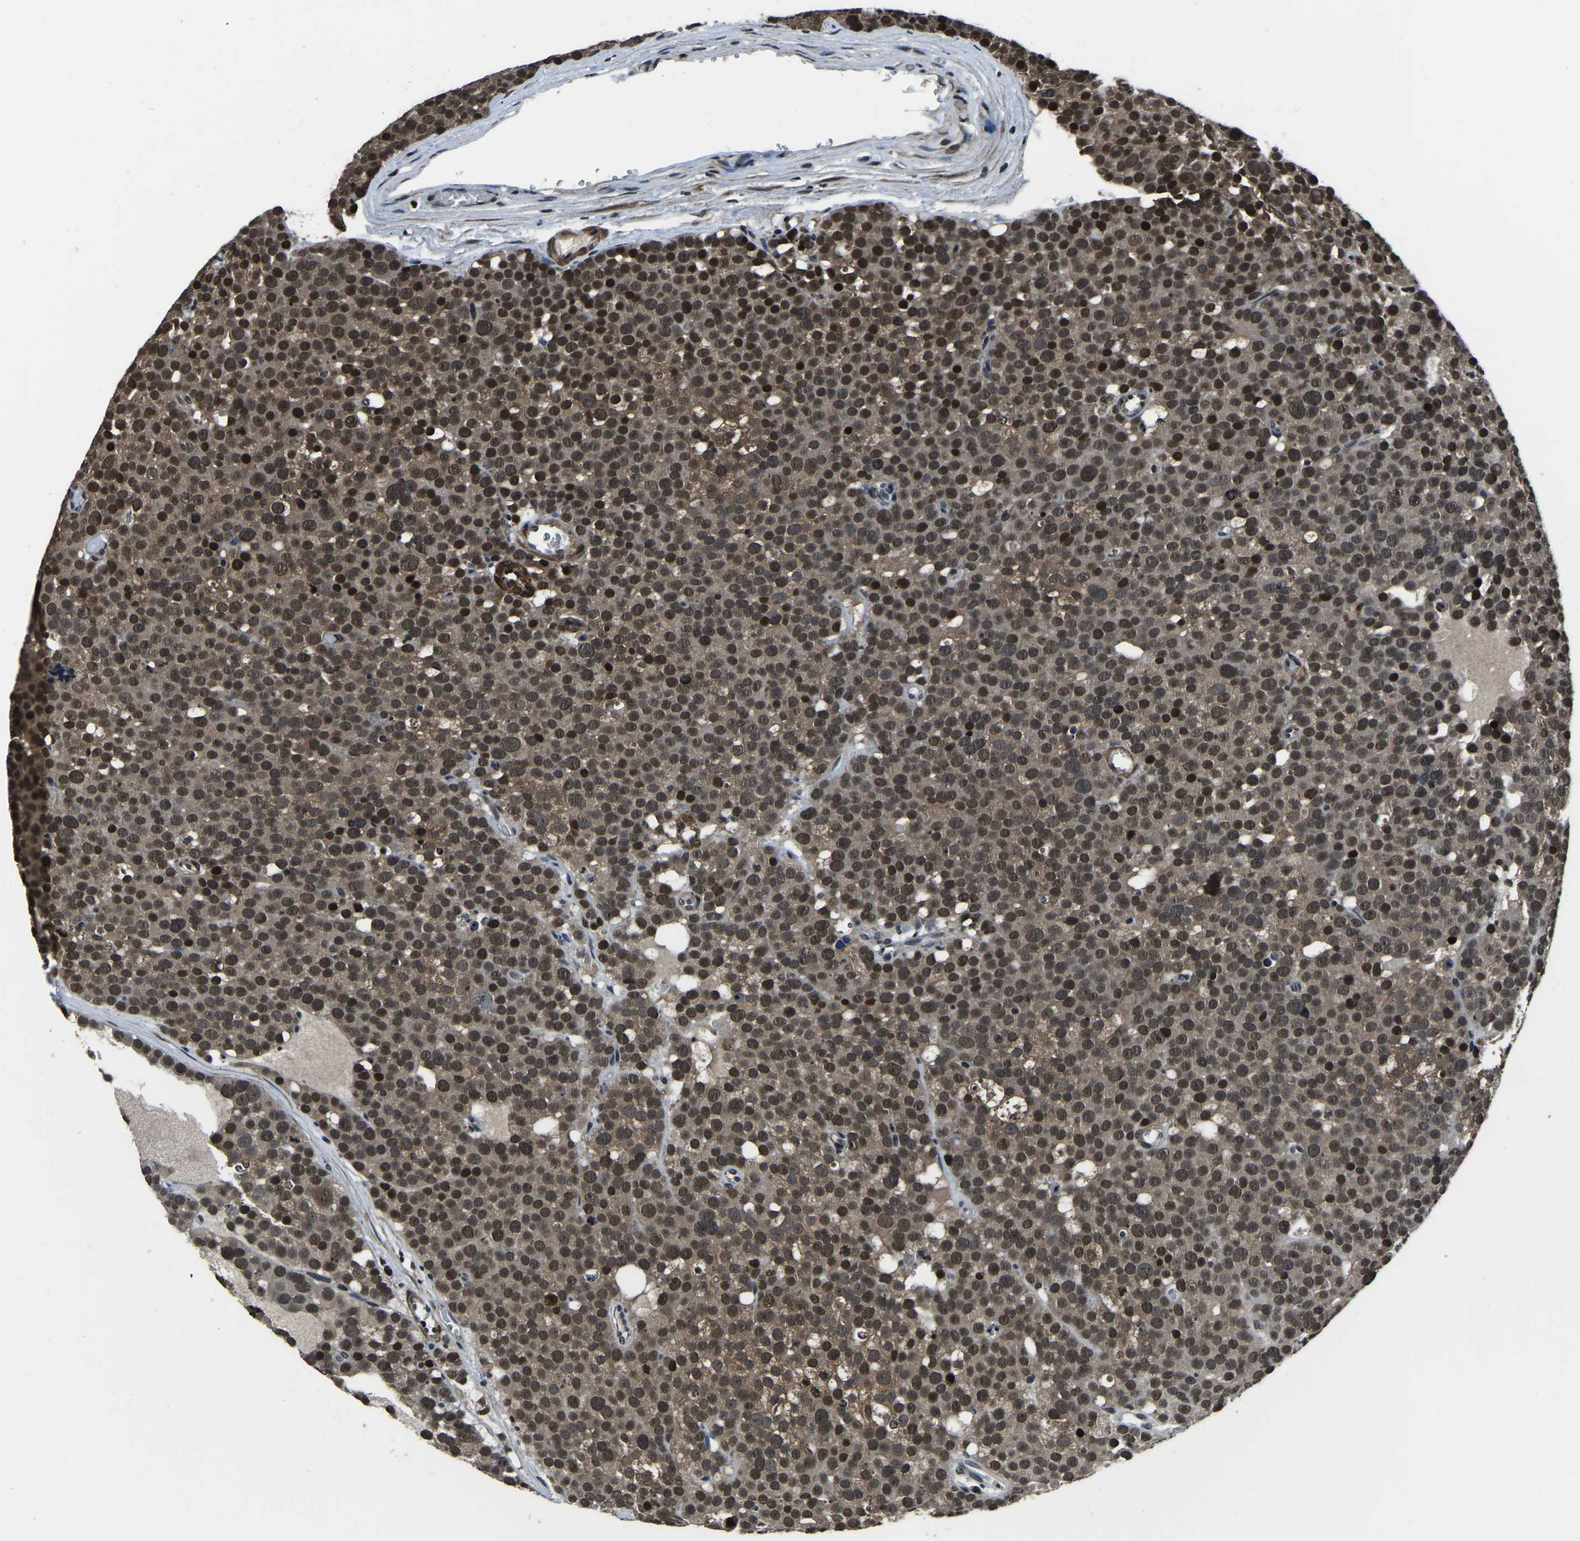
{"staining": {"intensity": "strong", "quantity": ">75%", "location": "cytoplasmic/membranous,nuclear"}, "tissue": "testis cancer", "cell_type": "Tumor cells", "image_type": "cancer", "snomed": [{"axis": "morphology", "description": "Seminoma, NOS"}, {"axis": "topography", "description": "Testis"}], "caption": "The image displays immunohistochemical staining of testis cancer (seminoma). There is strong cytoplasmic/membranous and nuclear expression is identified in about >75% of tumor cells. Nuclei are stained in blue.", "gene": "ANKIB1", "patient": {"sex": "male", "age": 71}}